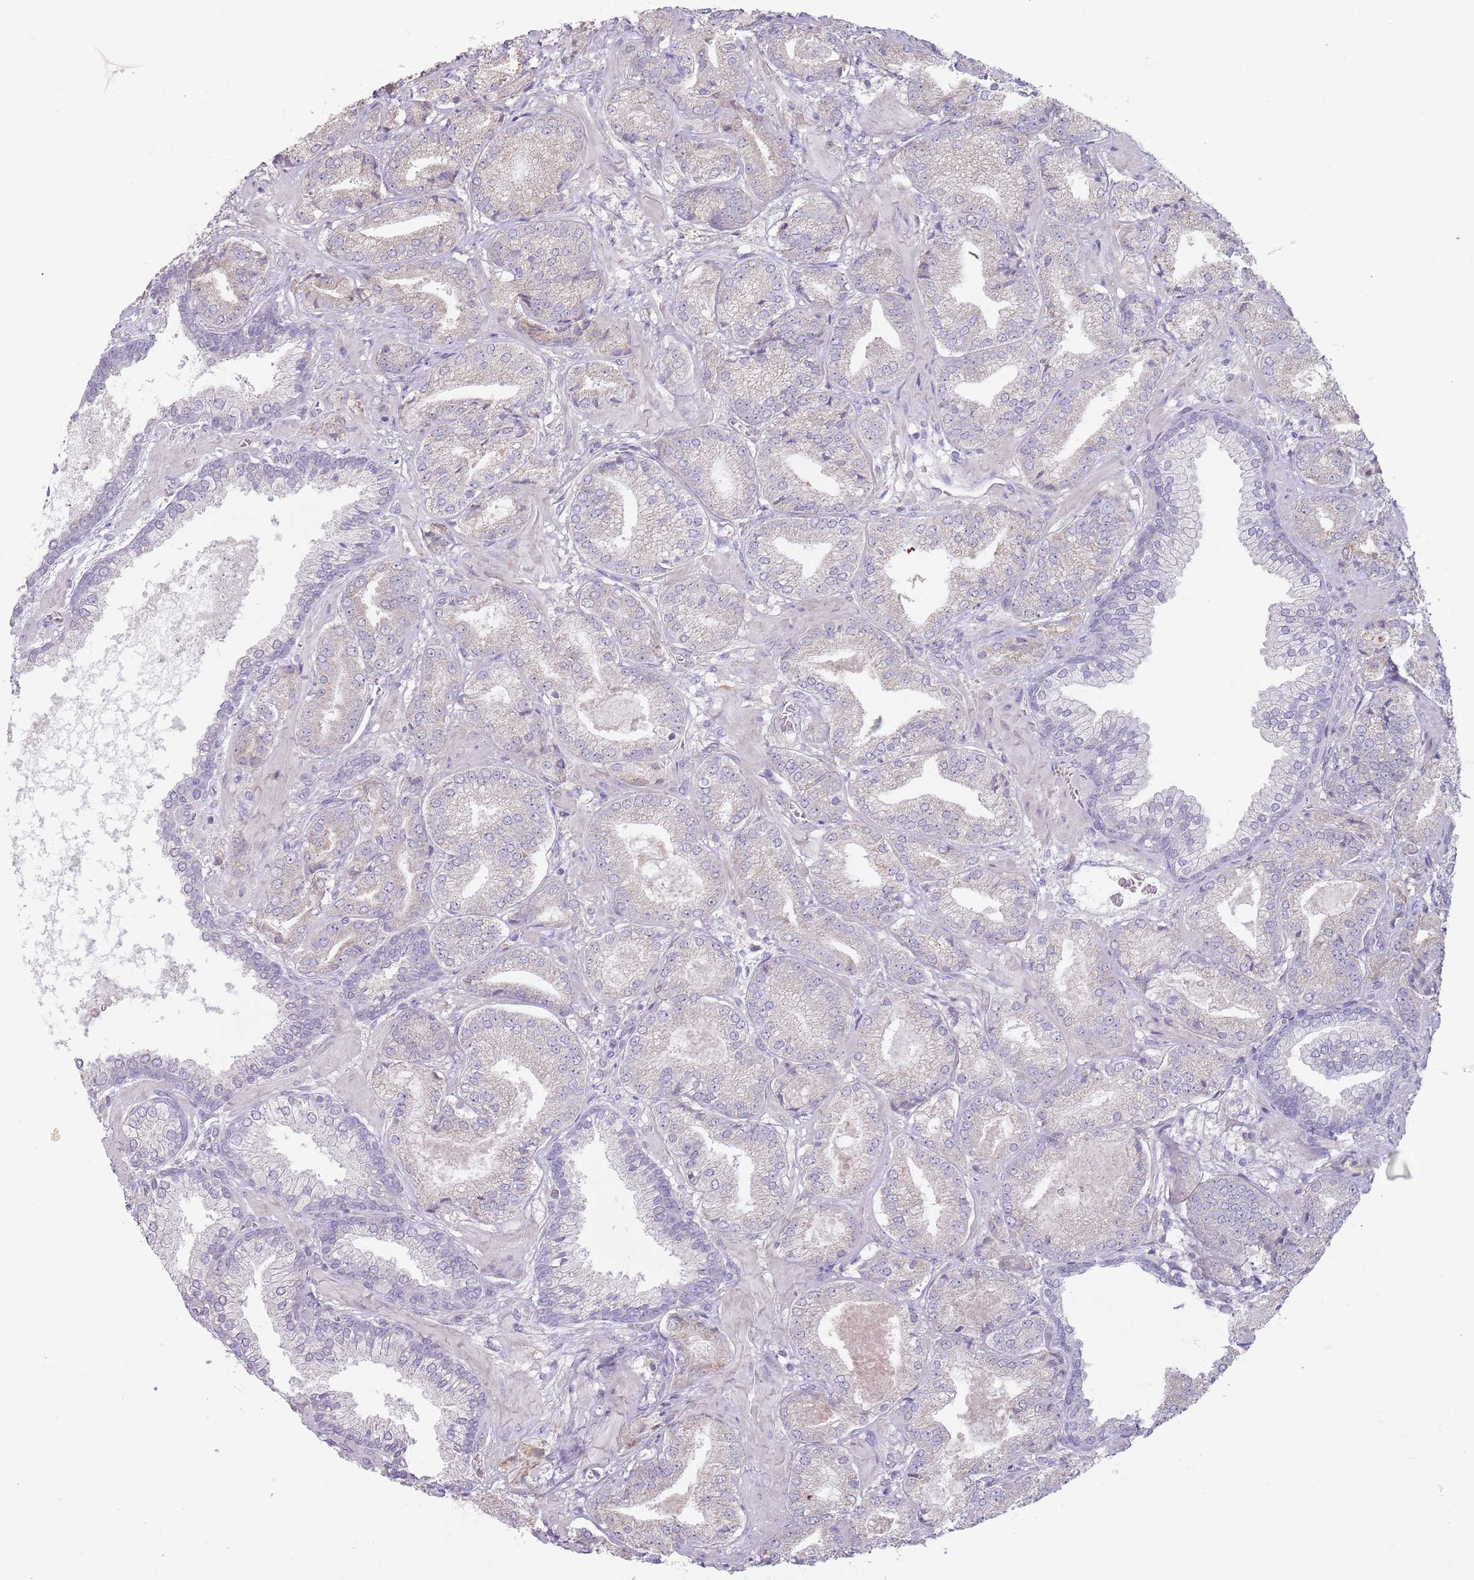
{"staining": {"intensity": "negative", "quantity": "none", "location": "none"}, "tissue": "prostate cancer", "cell_type": "Tumor cells", "image_type": "cancer", "snomed": [{"axis": "morphology", "description": "Adenocarcinoma, High grade"}, {"axis": "topography", "description": "Prostate"}], "caption": "This is an IHC photomicrograph of human prostate high-grade adenocarcinoma. There is no expression in tumor cells.", "gene": "DXO", "patient": {"sex": "male", "age": 63}}